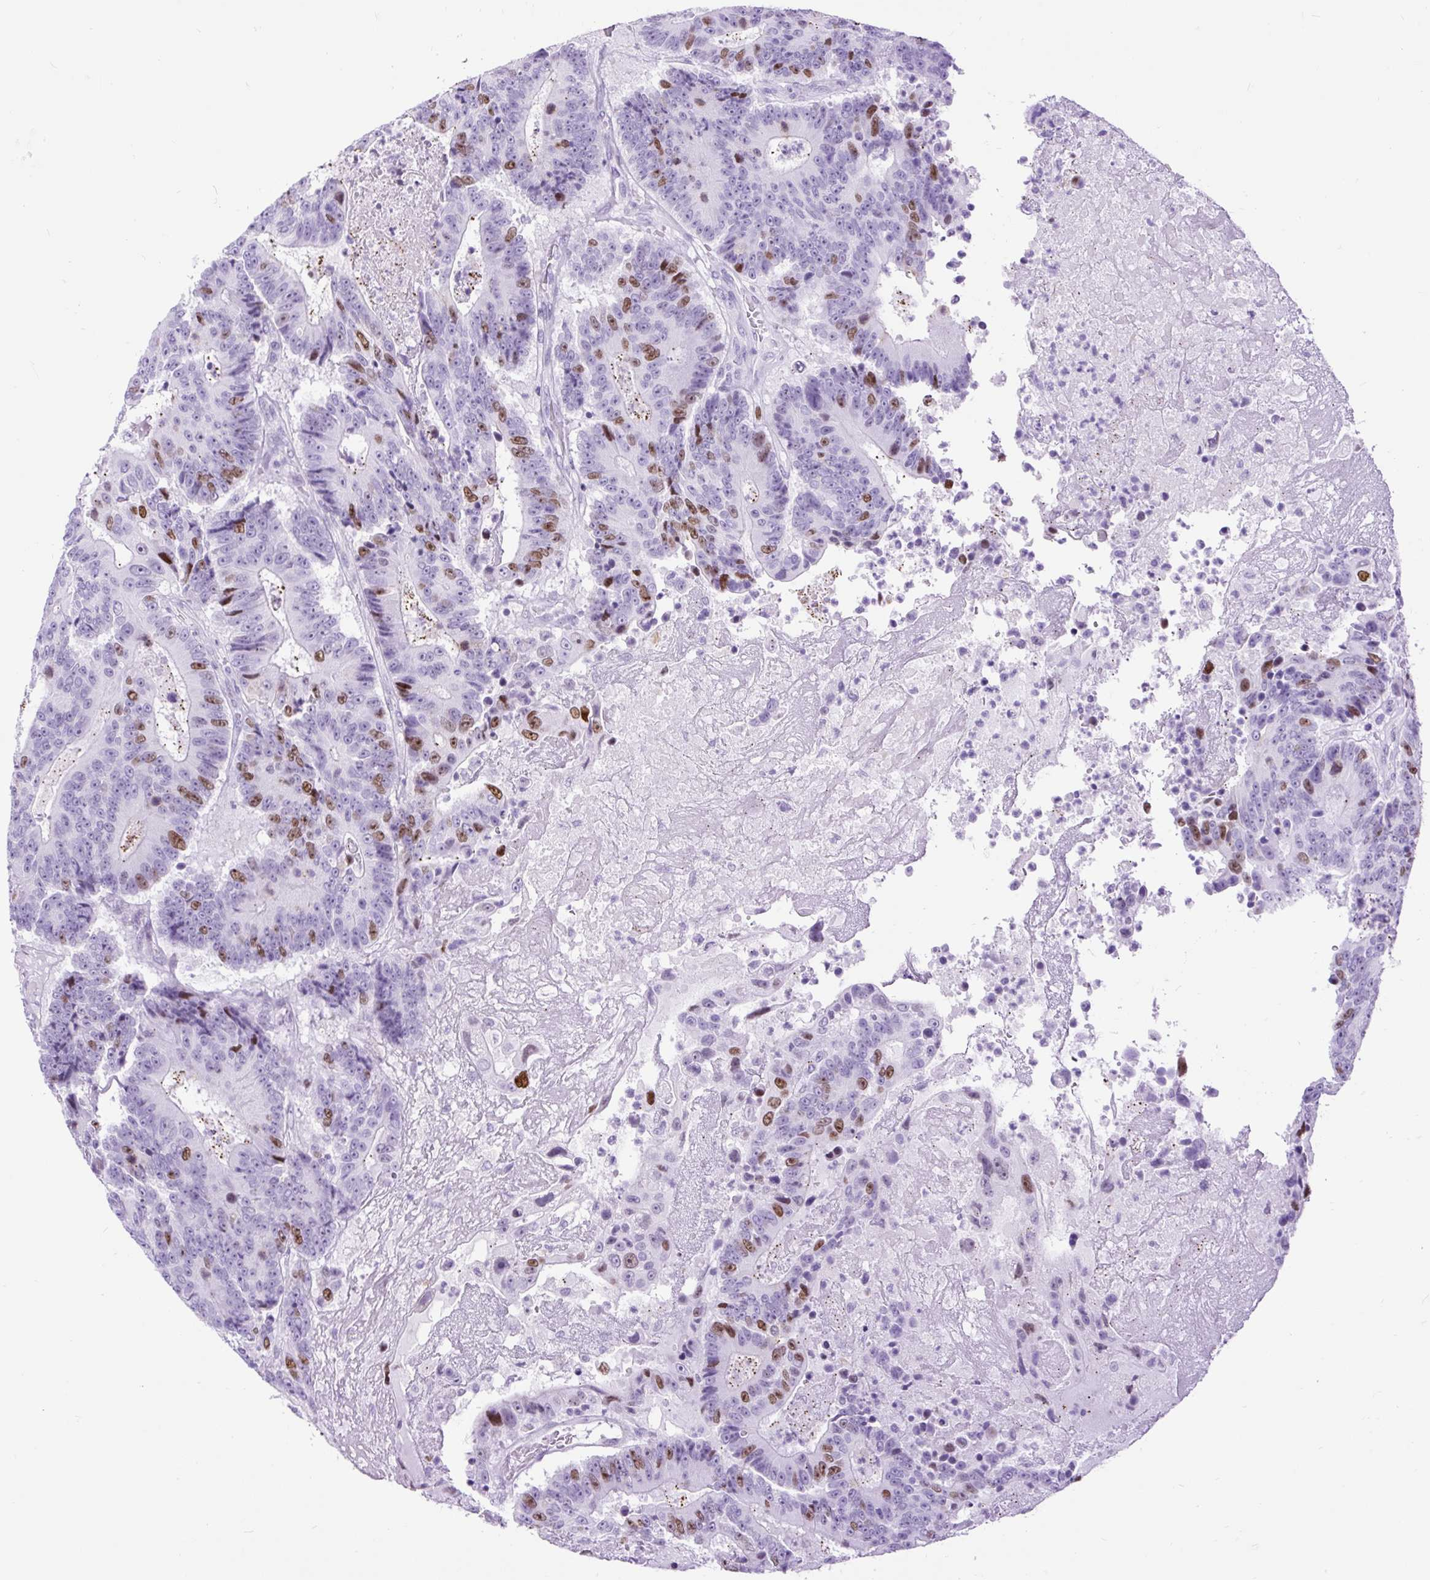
{"staining": {"intensity": "moderate", "quantity": "<25%", "location": "nuclear"}, "tissue": "colorectal cancer", "cell_type": "Tumor cells", "image_type": "cancer", "snomed": [{"axis": "morphology", "description": "Adenocarcinoma, NOS"}, {"axis": "topography", "description": "Colon"}], "caption": "High-magnification brightfield microscopy of colorectal cancer (adenocarcinoma) stained with DAB (3,3'-diaminobenzidine) (brown) and counterstained with hematoxylin (blue). tumor cells exhibit moderate nuclear expression is seen in about<25% of cells.", "gene": "RACGAP1", "patient": {"sex": "male", "age": 83}}